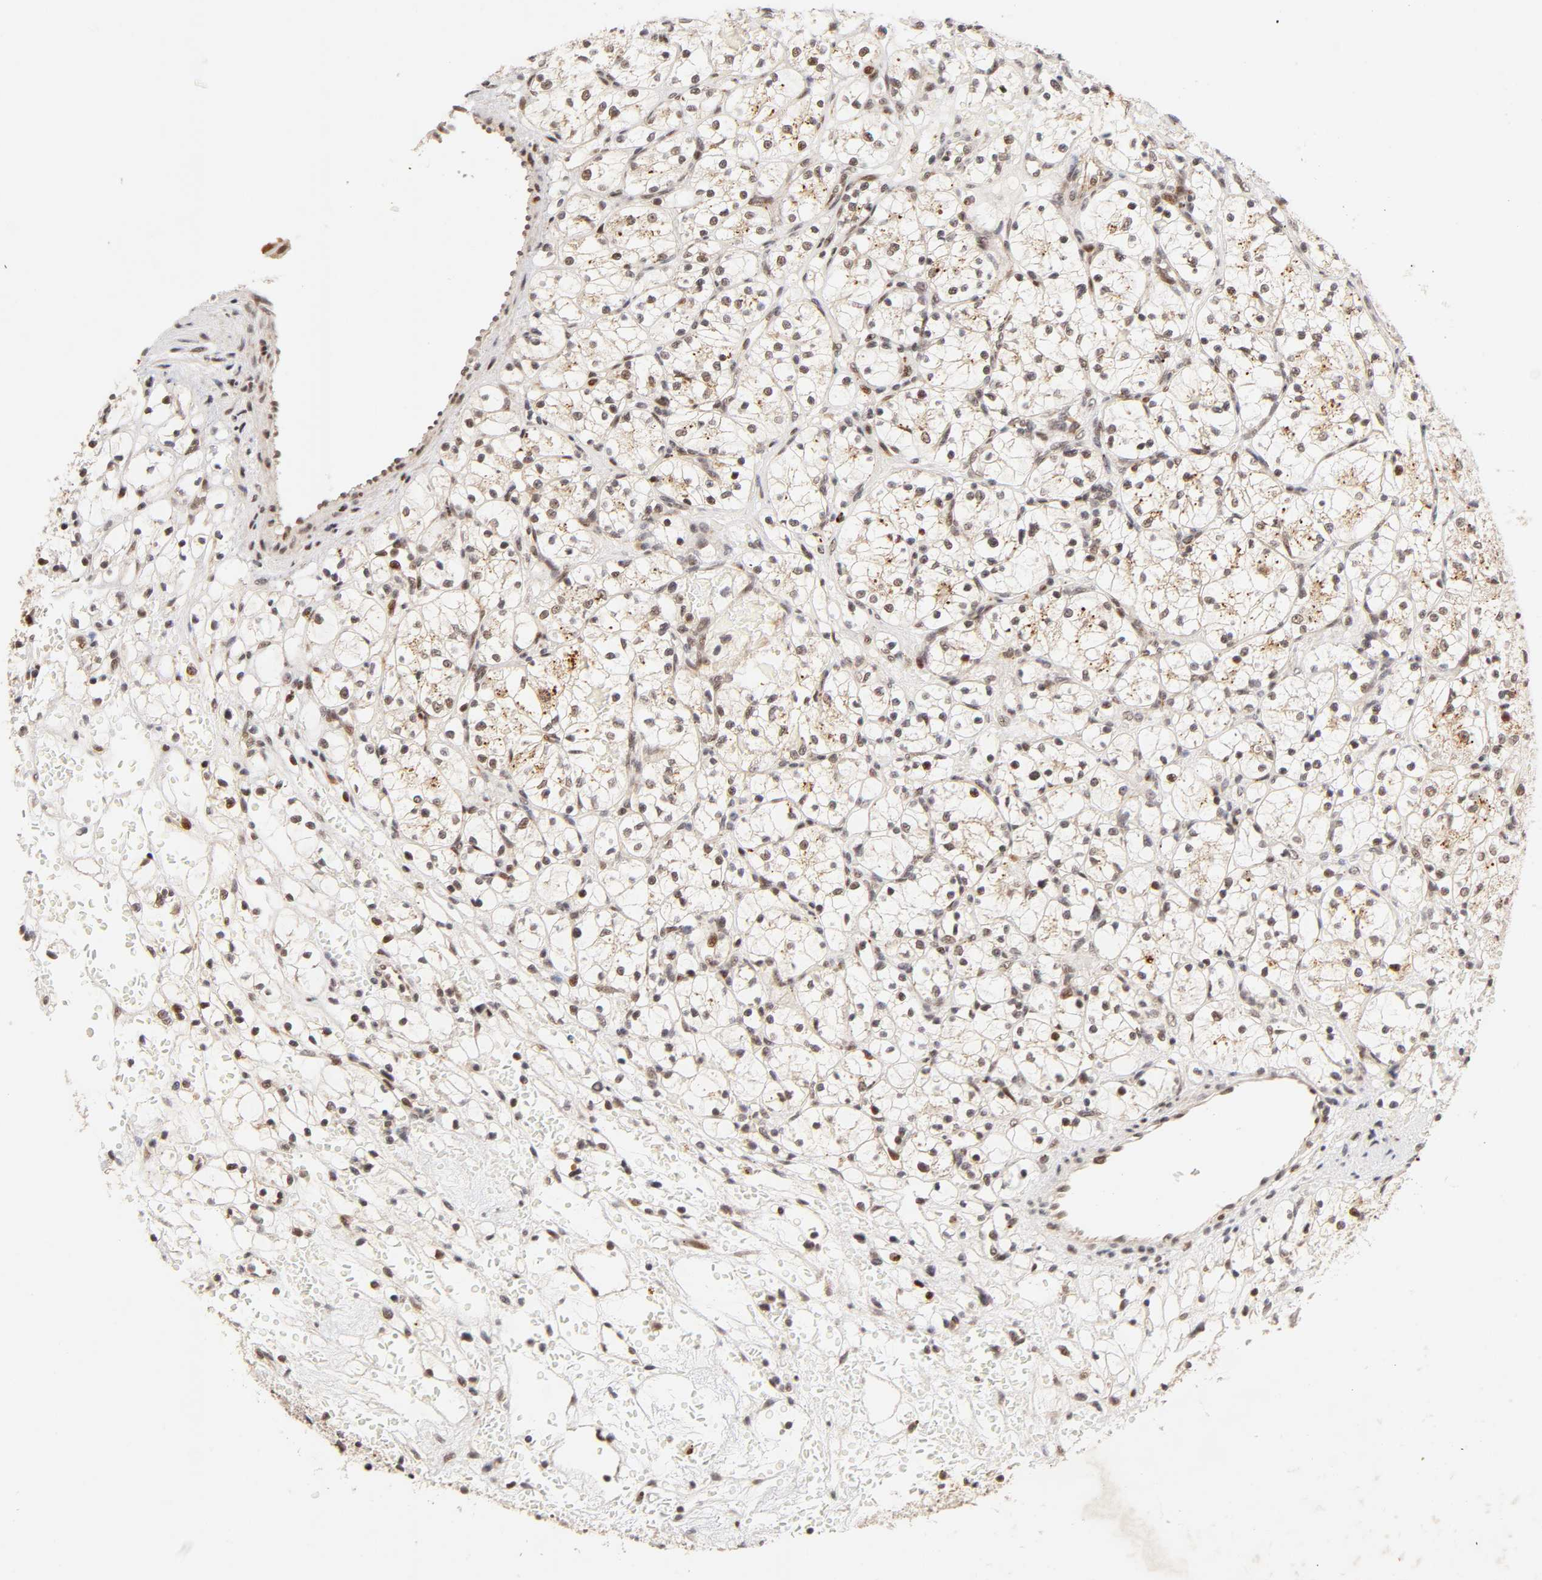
{"staining": {"intensity": "weak", "quantity": "25%-75%", "location": "cytoplasmic/membranous,nuclear"}, "tissue": "renal cancer", "cell_type": "Tumor cells", "image_type": "cancer", "snomed": [{"axis": "morphology", "description": "Adenocarcinoma, NOS"}, {"axis": "topography", "description": "Kidney"}], "caption": "Weak cytoplasmic/membranous and nuclear expression is seen in about 25%-75% of tumor cells in renal cancer.", "gene": "TAF10", "patient": {"sex": "female", "age": 60}}